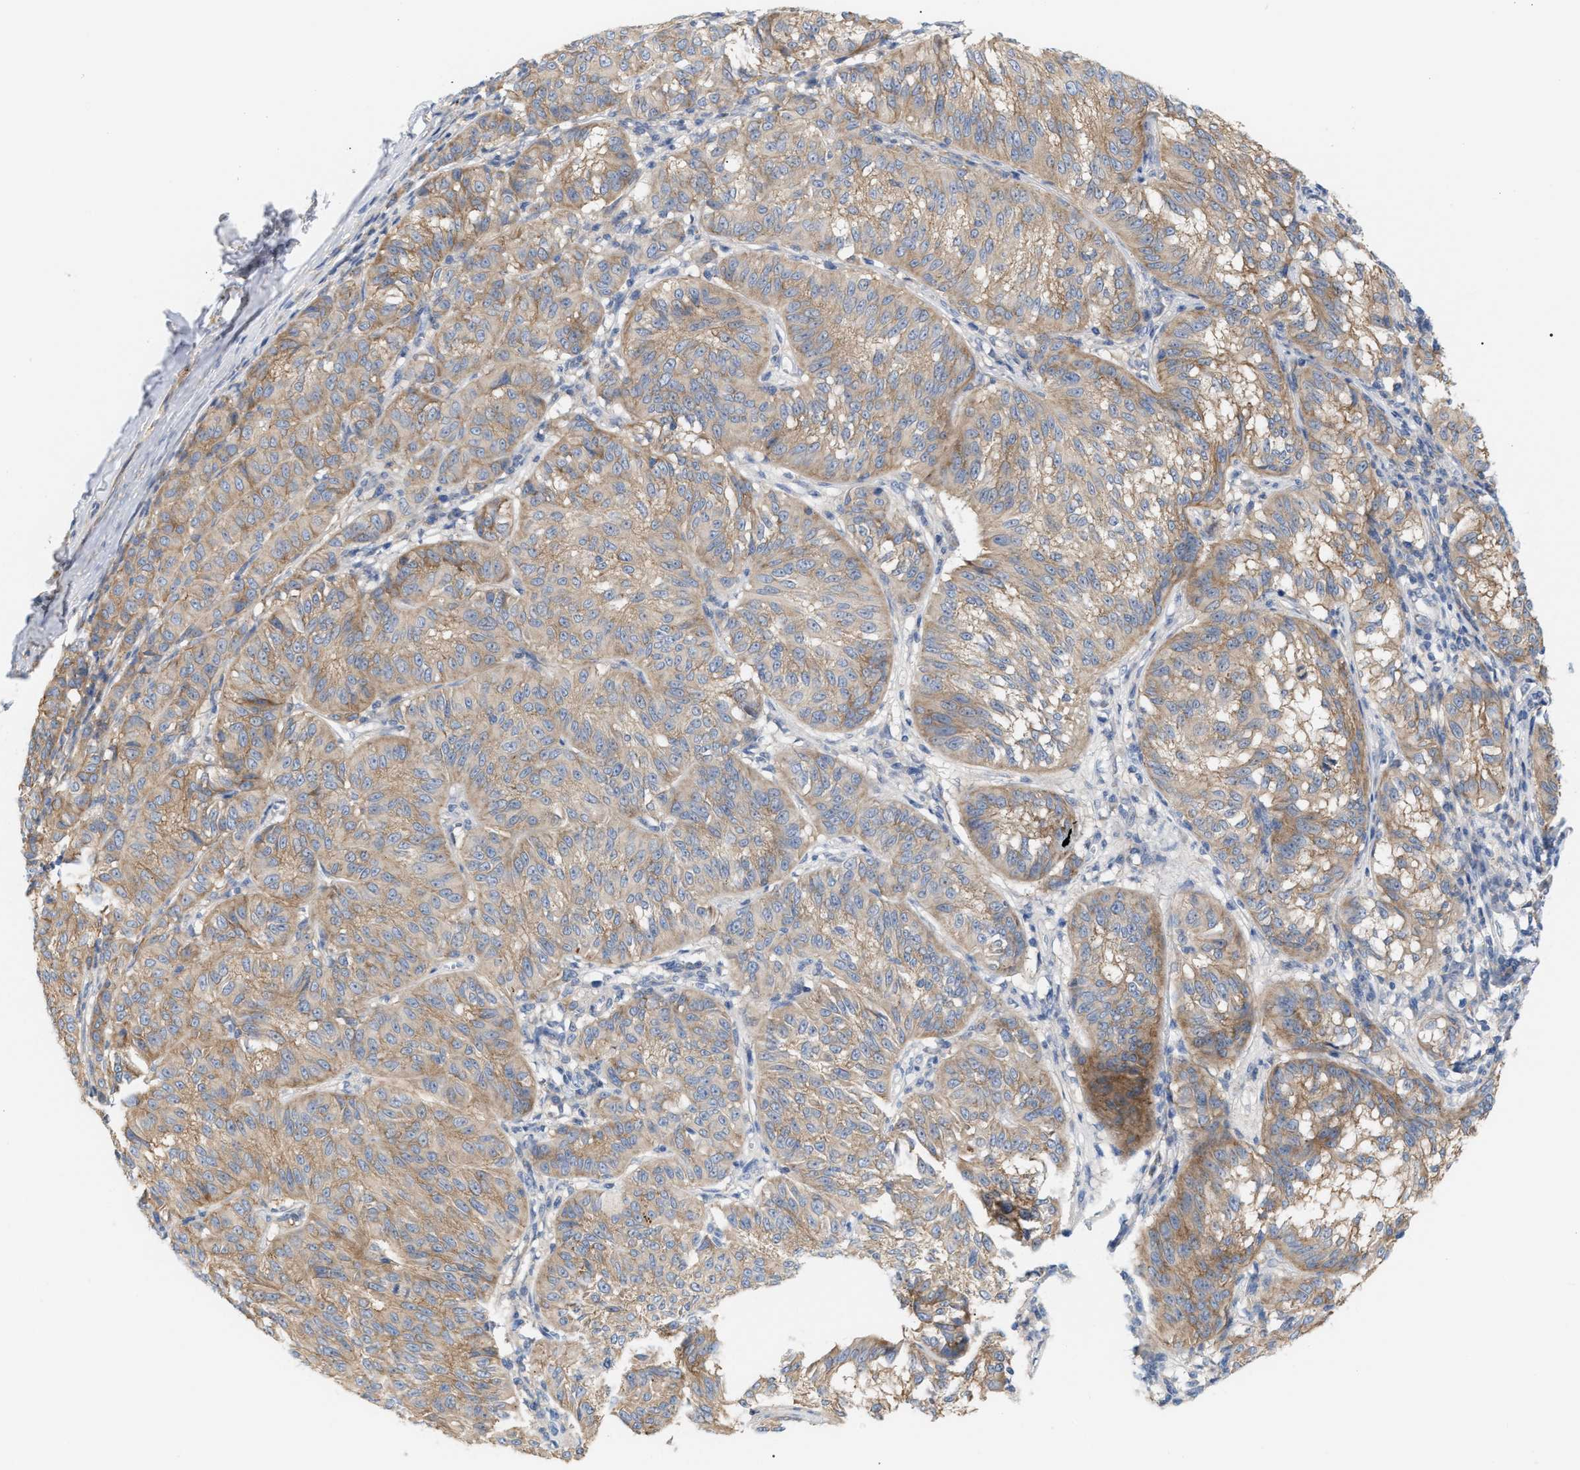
{"staining": {"intensity": "weak", "quantity": ">75%", "location": "cytoplasmic/membranous"}, "tissue": "melanoma", "cell_type": "Tumor cells", "image_type": "cancer", "snomed": [{"axis": "morphology", "description": "Malignant melanoma, NOS"}, {"axis": "topography", "description": "Skin"}], "caption": "An immunohistochemistry (IHC) image of neoplastic tissue is shown. Protein staining in brown labels weak cytoplasmic/membranous positivity in melanoma within tumor cells.", "gene": "LRCH1", "patient": {"sex": "female", "age": 72}}